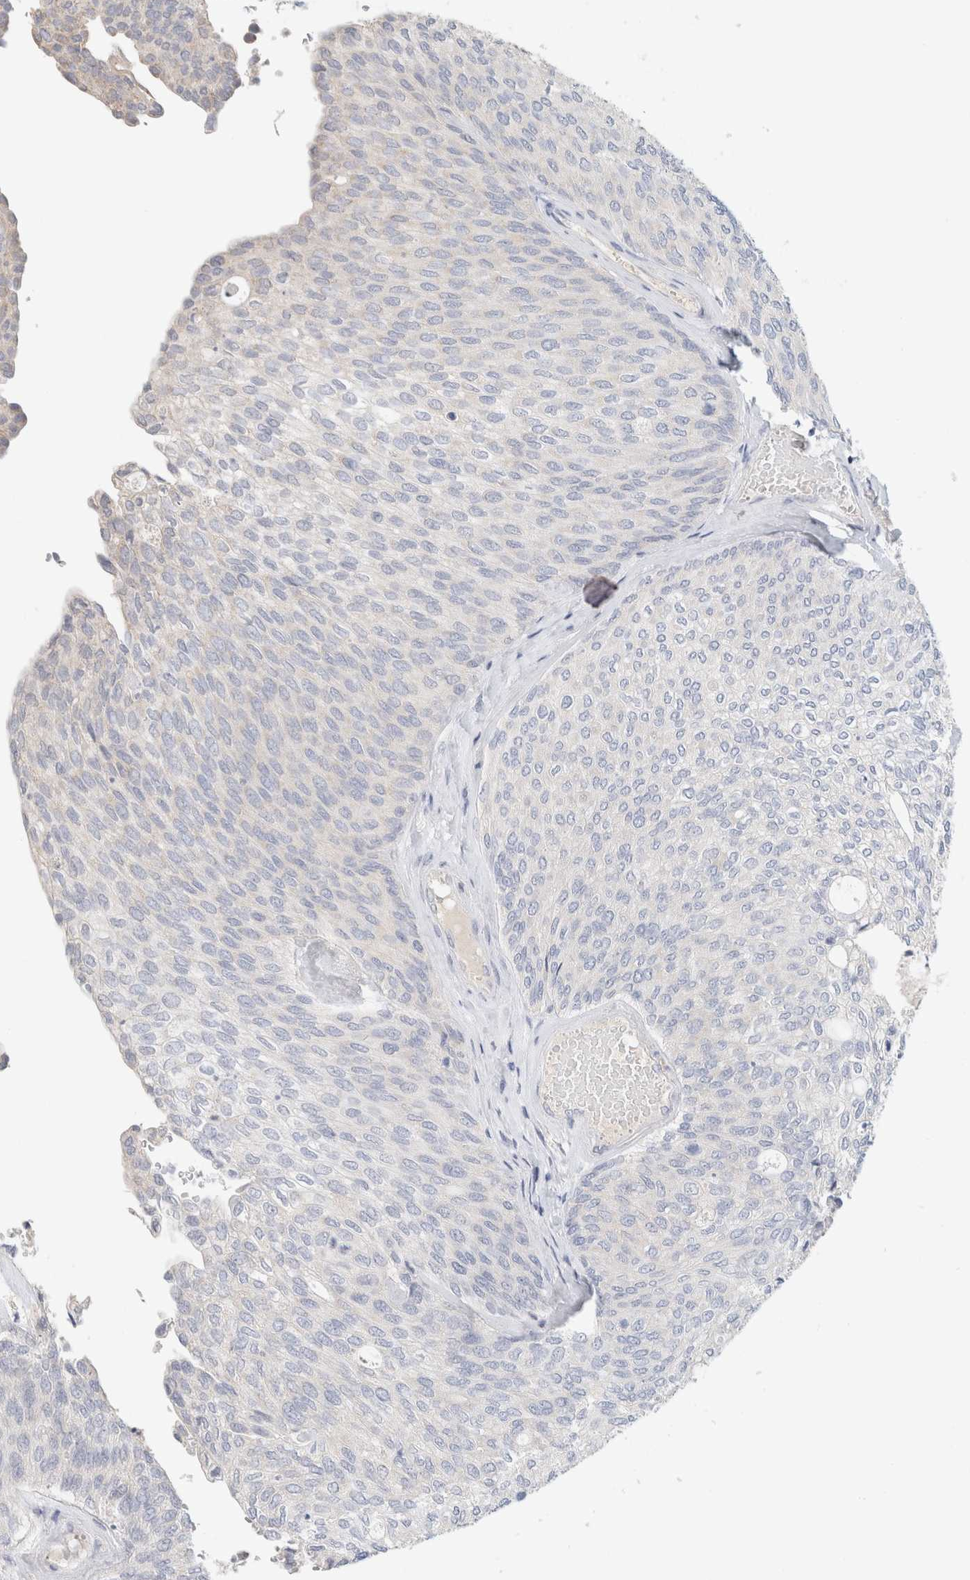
{"staining": {"intensity": "negative", "quantity": "none", "location": "none"}, "tissue": "urothelial cancer", "cell_type": "Tumor cells", "image_type": "cancer", "snomed": [{"axis": "morphology", "description": "Urothelial carcinoma, Low grade"}, {"axis": "topography", "description": "Urinary bladder"}], "caption": "An immunohistochemistry (IHC) micrograph of urothelial cancer is shown. There is no staining in tumor cells of urothelial cancer. The staining was performed using DAB to visualize the protein expression in brown, while the nuclei were stained in blue with hematoxylin (Magnification: 20x).", "gene": "MPP2", "patient": {"sex": "female", "age": 79}}